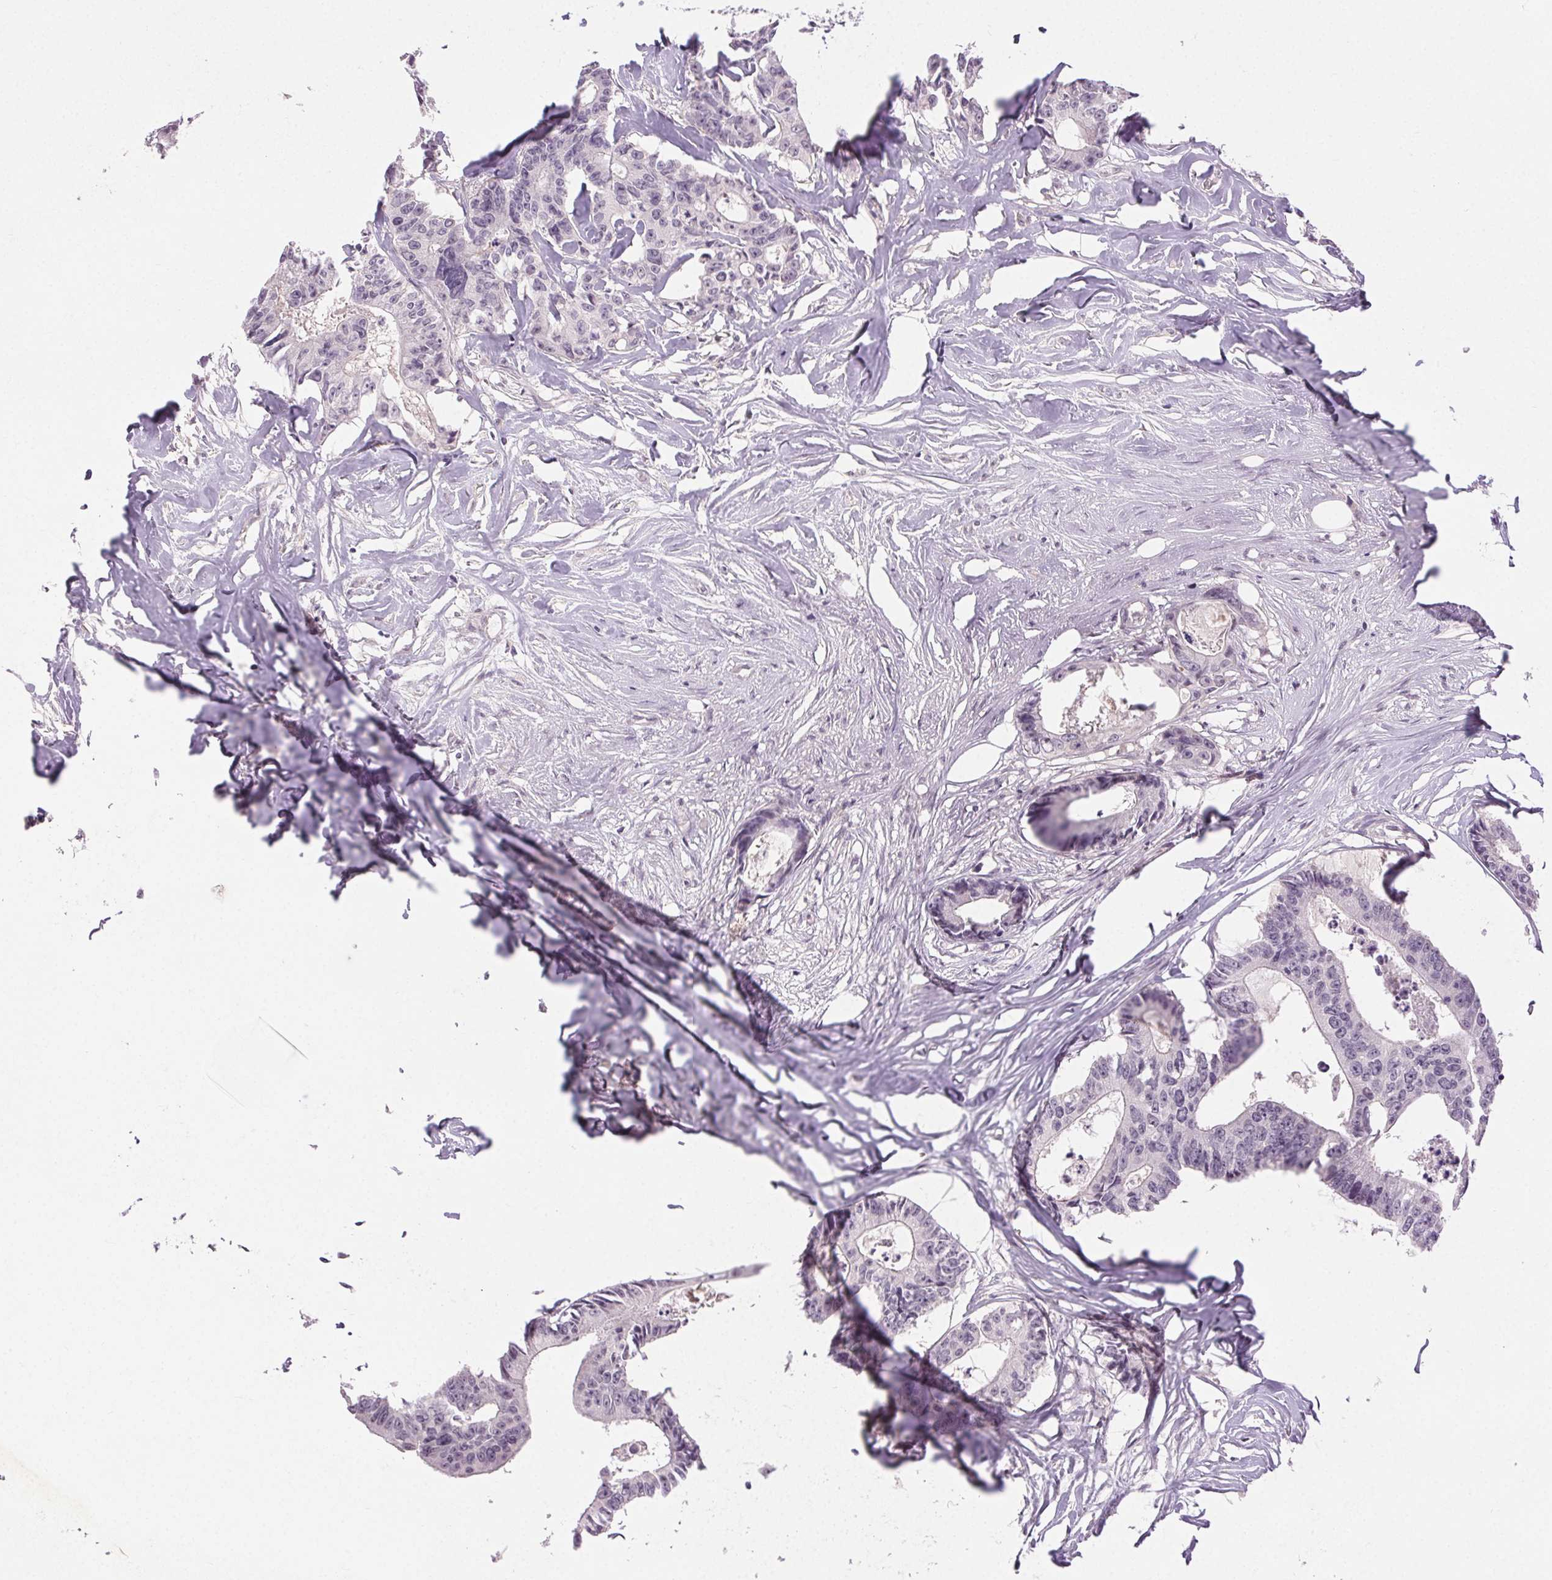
{"staining": {"intensity": "negative", "quantity": "none", "location": "none"}, "tissue": "colorectal cancer", "cell_type": "Tumor cells", "image_type": "cancer", "snomed": [{"axis": "morphology", "description": "Adenocarcinoma, NOS"}, {"axis": "topography", "description": "Rectum"}], "caption": "This is an IHC histopathology image of human colorectal cancer (adenocarcinoma). There is no staining in tumor cells.", "gene": "FAM168A", "patient": {"sex": "male", "age": 57}}